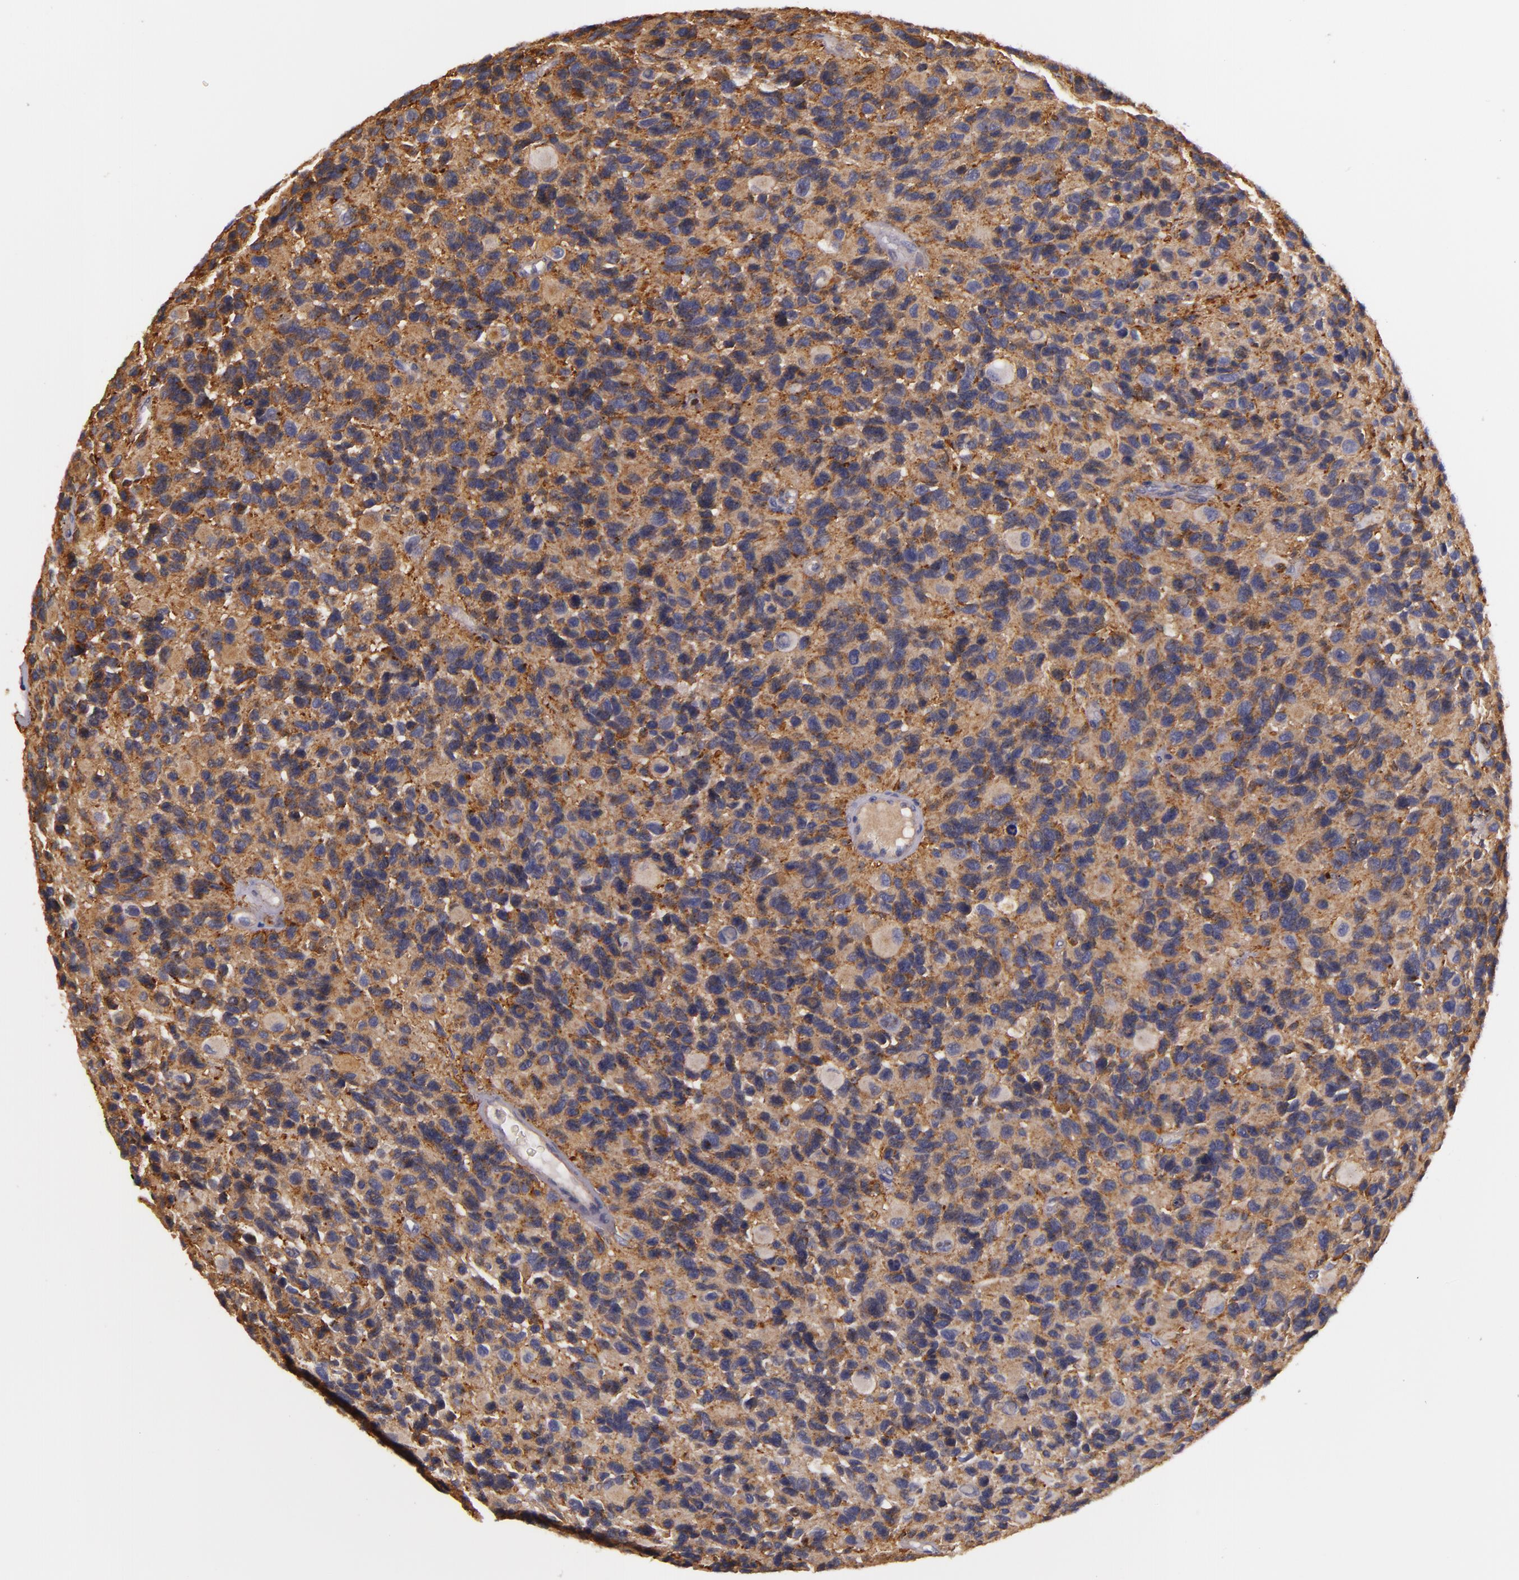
{"staining": {"intensity": "moderate", "quantity": ">75%", "location": "cytoplasmic/membranous"}, "tissue": "glioma", "cell_type": "Tumor cells", "image_type": "cancer", "snomed": [{"axis": "morphology", "description": "Glioma, malignant, High grade"}, {"axis": "topography", "description": "Brain"}], "caption": "Tumor cells display medium levels of moderate cytoplasmic/membranous staining in approximately >75% of cells in glioma.", "gene": "TOM1", "patient": {"sex": "male", "age": 77}}